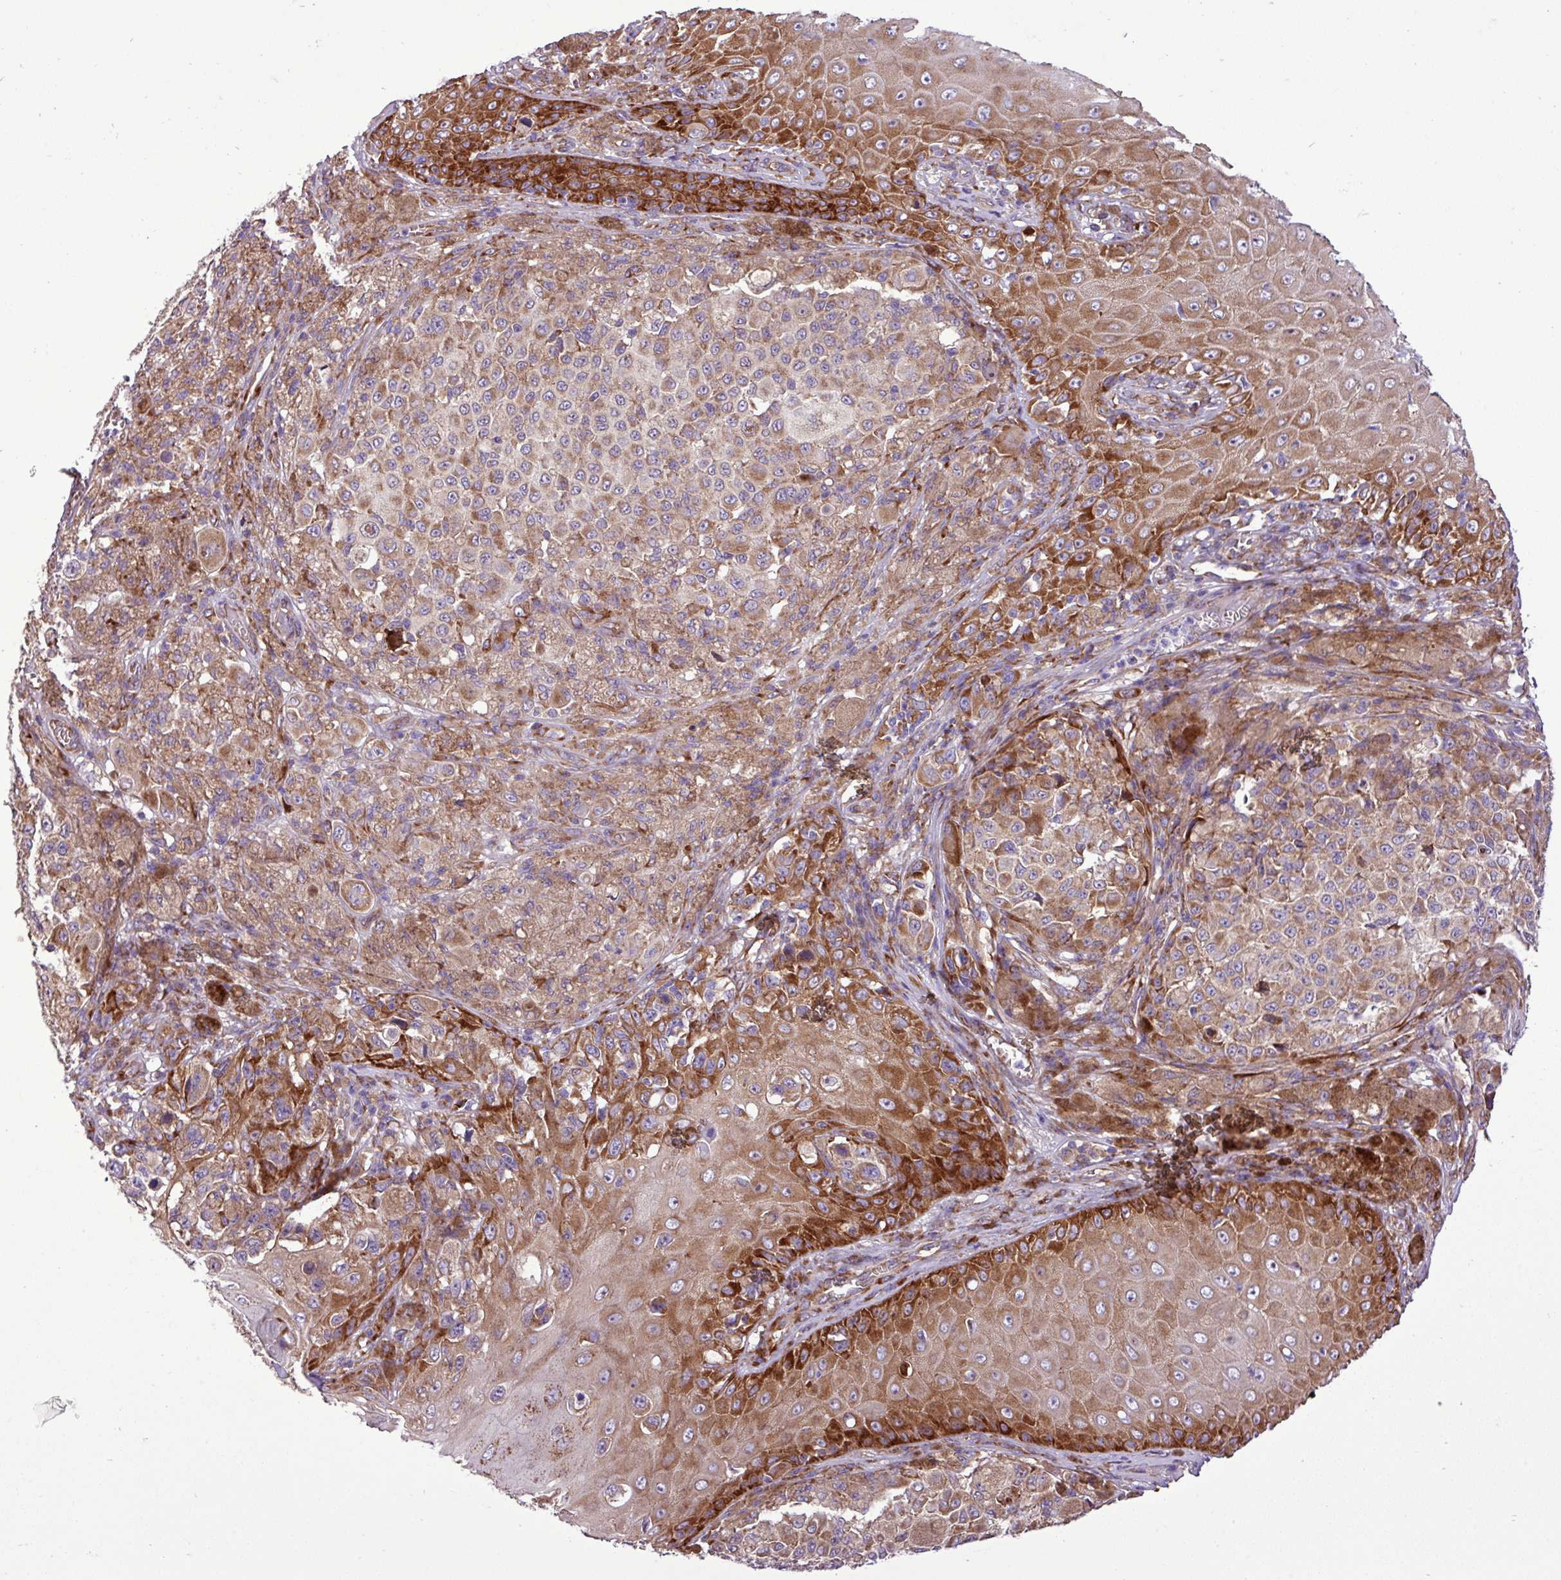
{"staining": {"intensity": "moderate", "quantity": ">75%", "location": "cytoplasmic/membranous"}, "tissue": "melanoma", "cell_type": "Tumor cells", "image_type": "cancer", "snomed": [{"axis": "morphology", "description": "Malignant melanoma, NOS"}, {"axis": "topography", "description": "Skin"}], "caption": "DAB (3,3'-diaminobenzidine) immunohistochemical staining of human malignant melanoma shows moderate cytoplasmic/membranous protein staining in approximately >75% of tumor cells. Using DAB (3,3'-diaminobenzidine) (brown) and hematoxylin (blue) stains, captured at high magnification using brightfield microscopy.", "gene": "RPL13", "patient": {"sex": "female", "age": 63}}